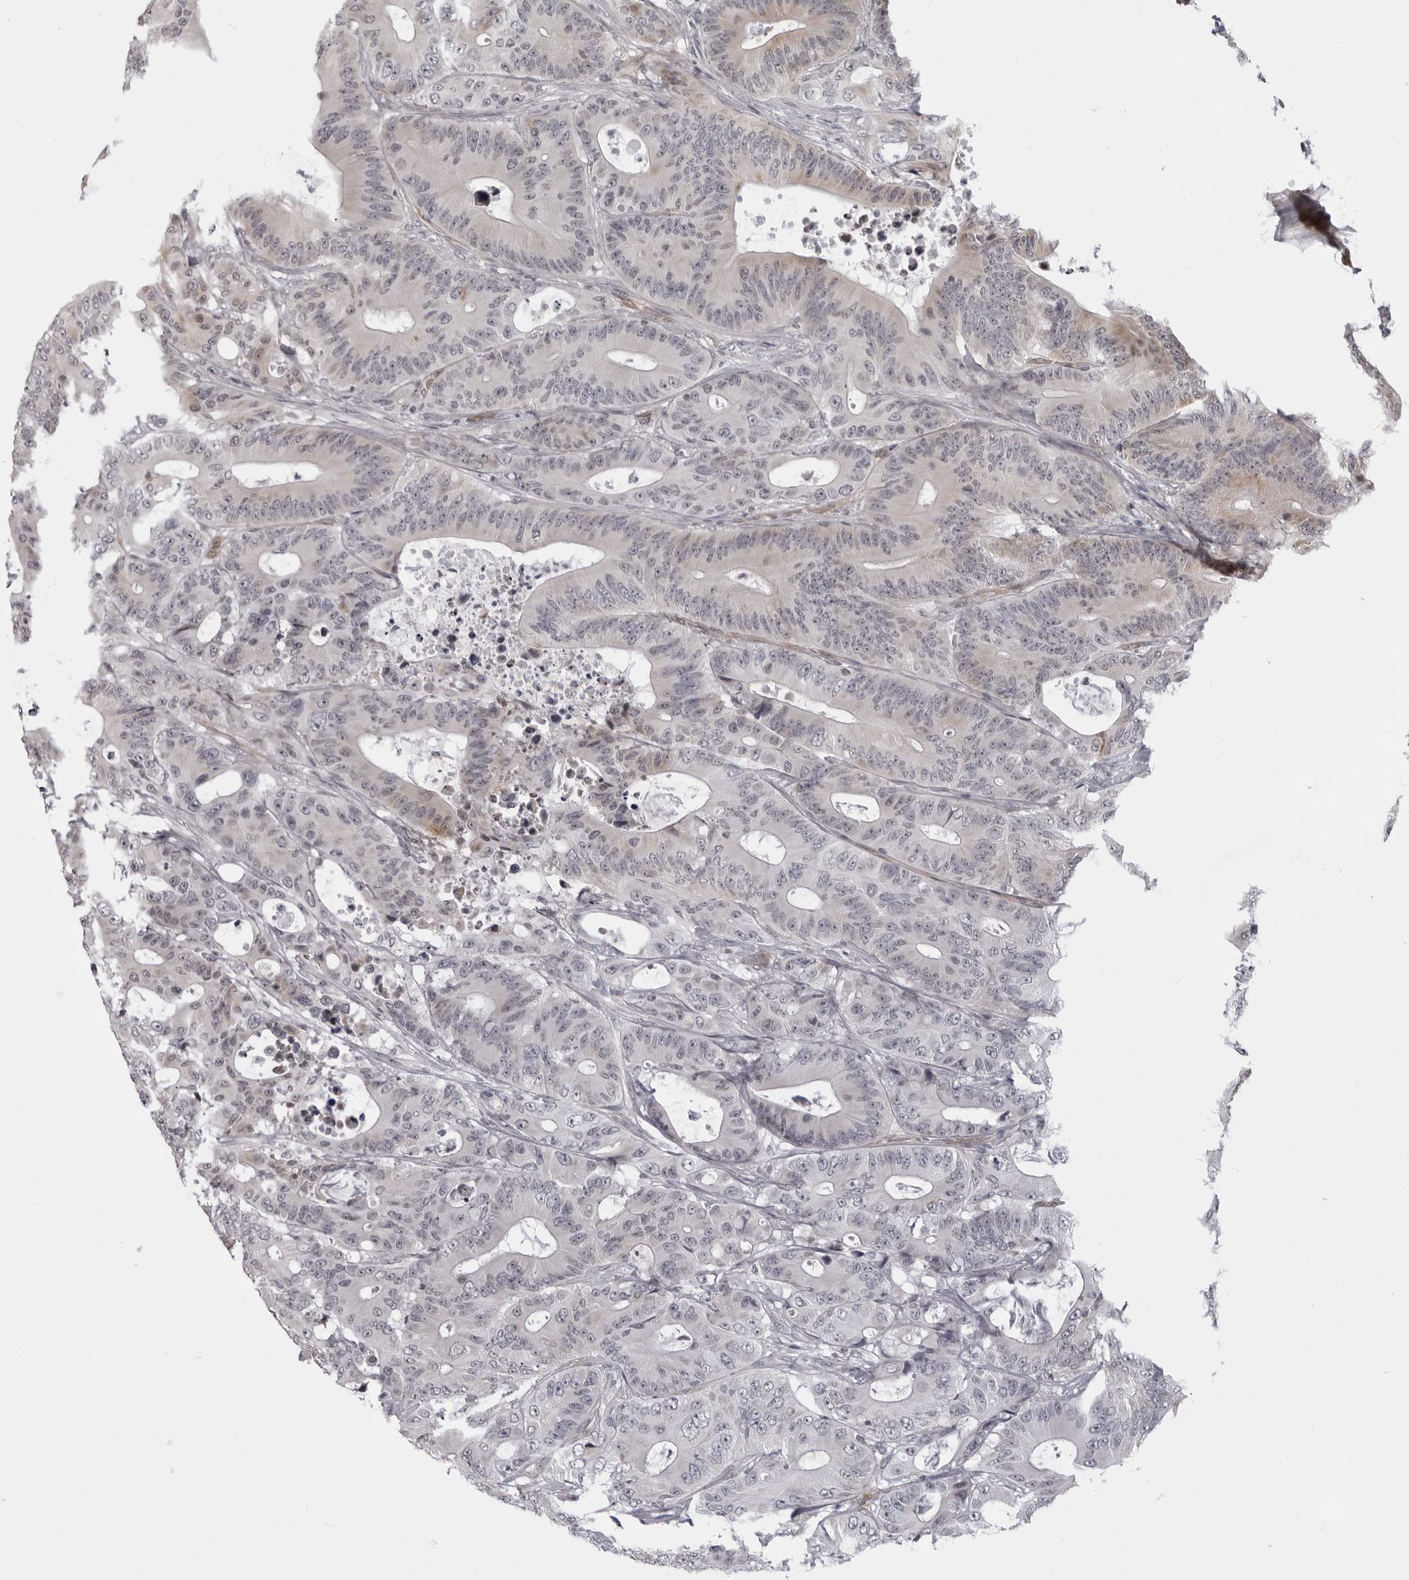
{"staining": {"intensity": "weak", "quantity": "25%-75%", "location": "cytoplasmic/membranous"}, "tissue": "colorectal cancer", "cell_type": "Tumor cells", "image_type": "cancer", "snomed": [{"axis": "morphology", "description": "Adenocarcinoma, NOS"}, {"axis": "topography", "description": "Colon"}], "caption": "Tumor cells display low levels of weak cytoplasmic/membranous staining in approximately 25%-75% of cells in human colorectal cancer (adenocarcinoma).", "gene": "MAPK12", "patient": {"sex": "male", "age": 83}}